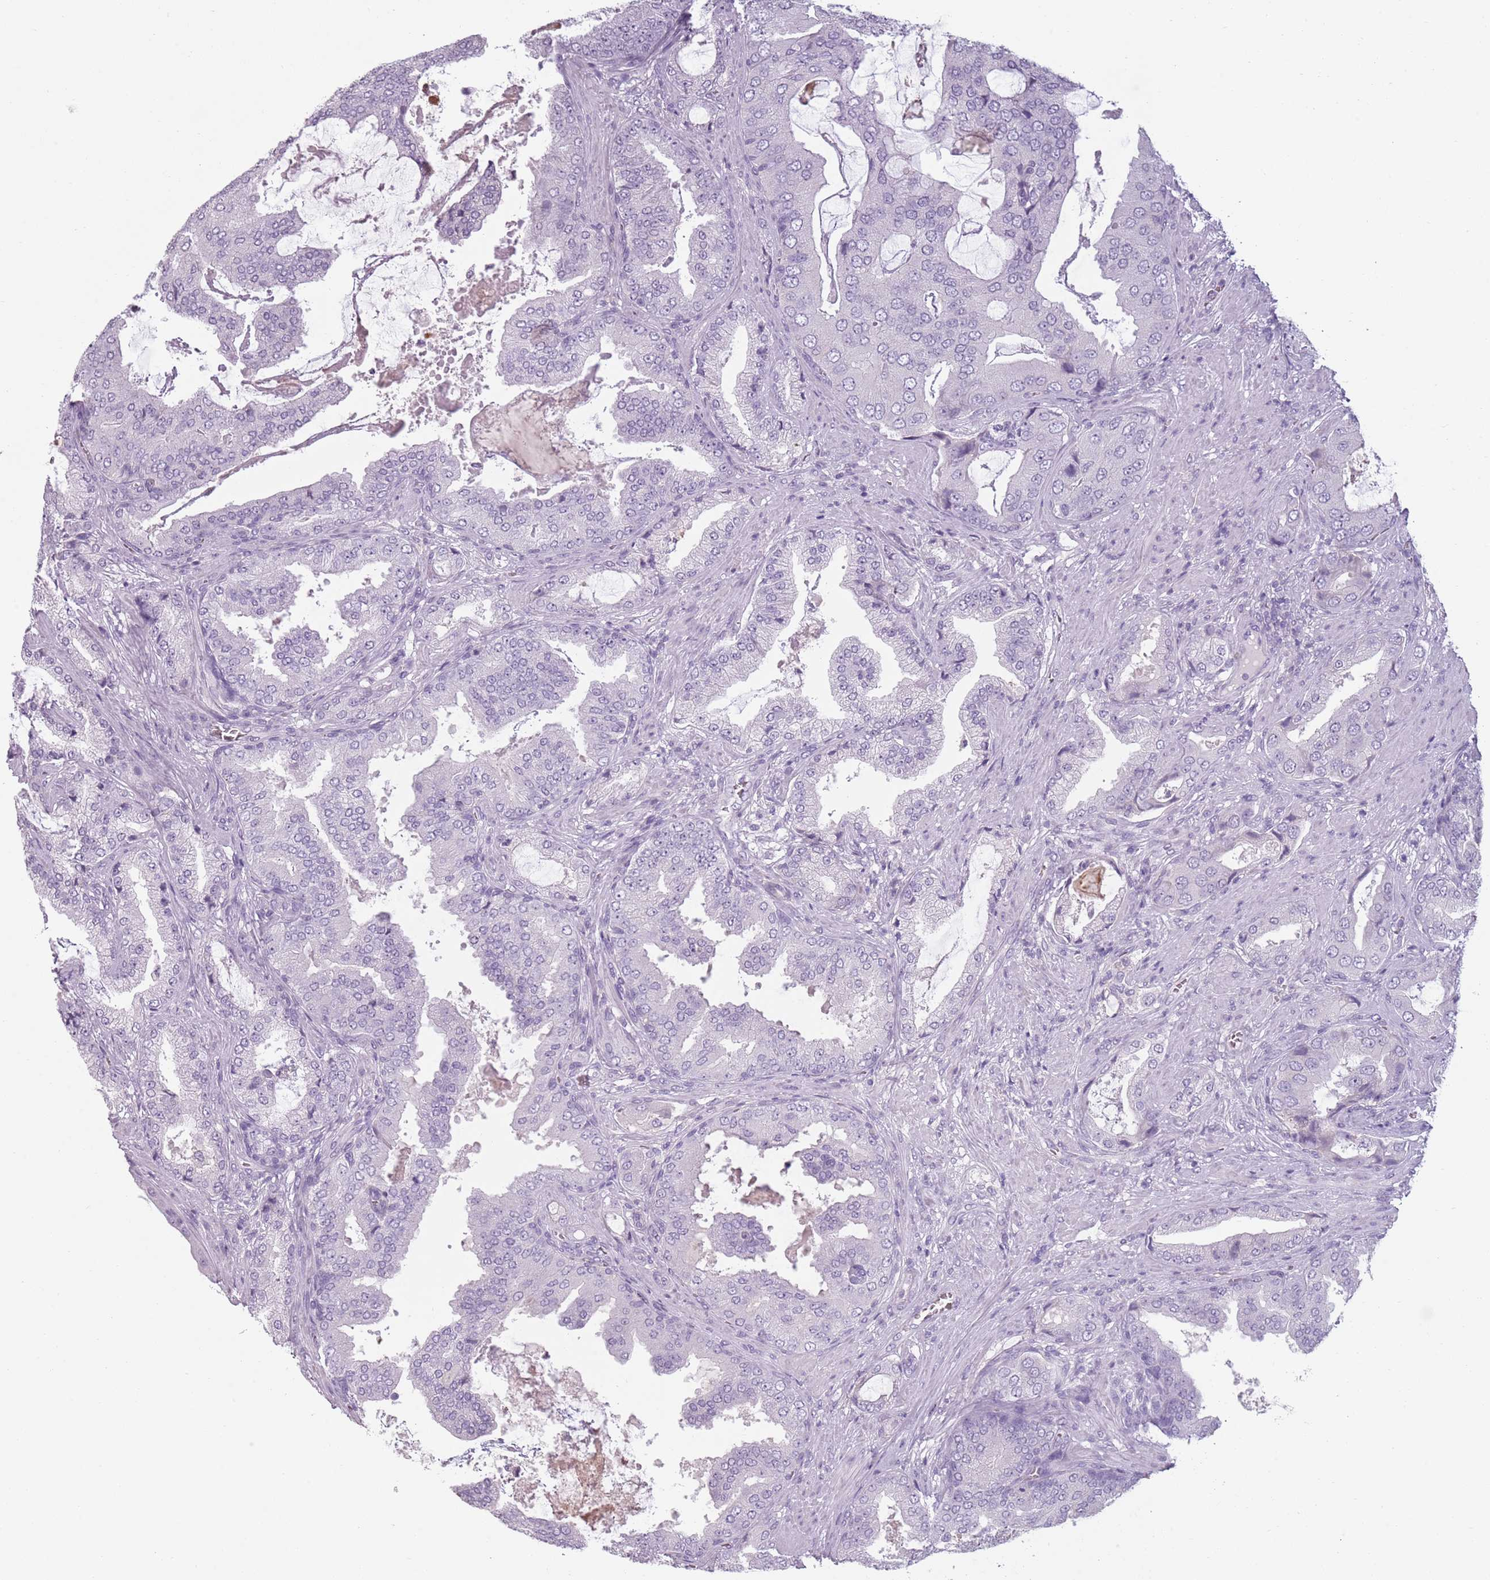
{"staining": {"intensity": "negative", "quantity": "none", "location": "none"}, "tissue": "prostate cancer", "cell_type": "Tumor cells", "image_type": "cancer", "snomed": [{"axis": "morphology", "description": "Adenocarcinoma, High grade"}, {"axis": "topography", "description": "Prostate"}], "caption": "Tumor cells are negative for brown protein staining in prostate adenocarcinoma (high-grade). The staining was performed using DAB to visualize the protein expression in brown, while the nuclei were stained in blue with hematoxylin (Magnification: 20x).", "gene": "PIEZO1", "patient": {"sex": "male", "age": 68}}